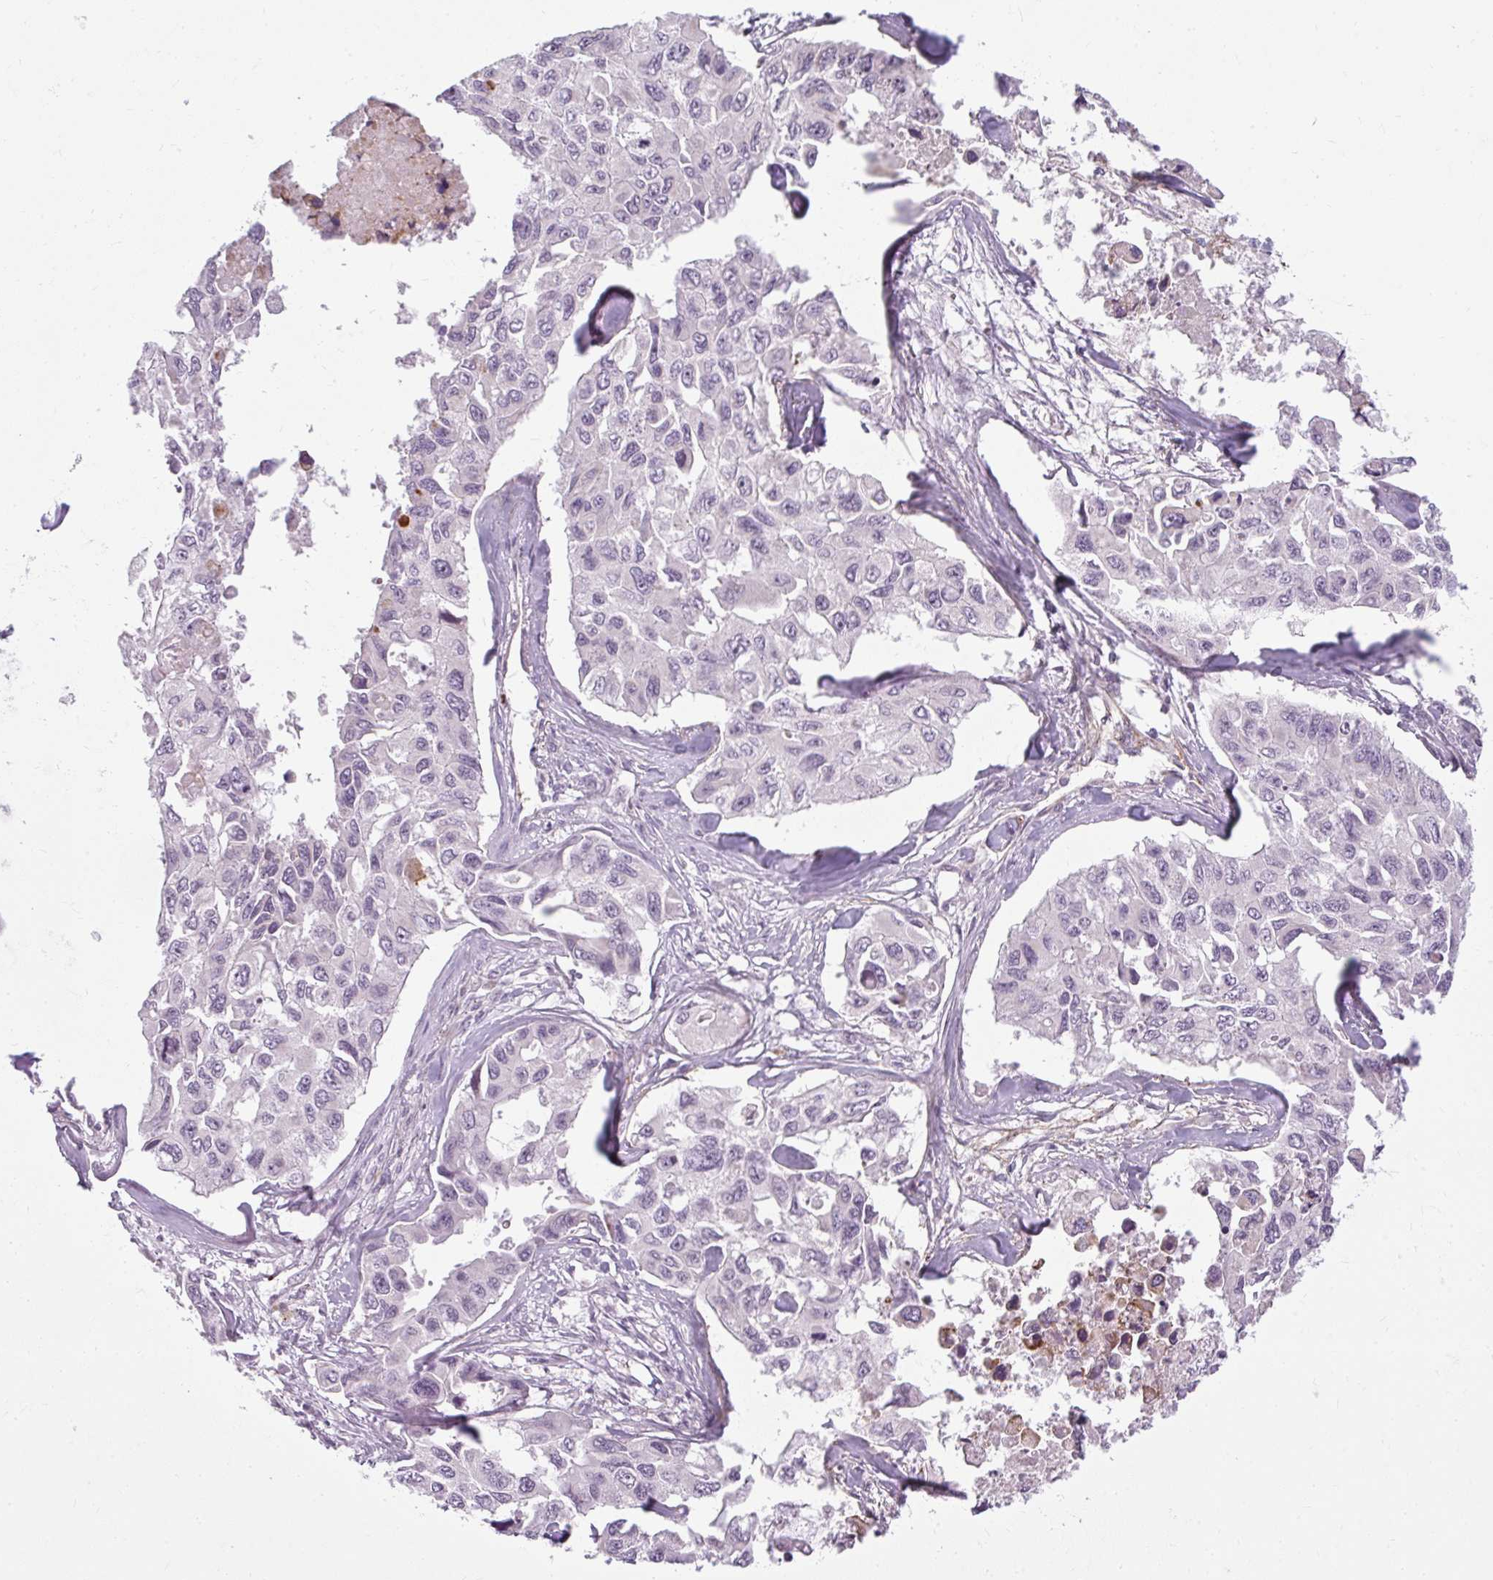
{"staining": {"intensity": "negative", "quantity": "none", "location": "none"}, "tissue": "lung cancer", "cell_type": "Tumor cells", "image_type": "cancer", "snomed": [{"axis": "morphology", "description": "Adenocarcinoma, NOS"}, {"axis": "topography", "description": "Lung"}], "caption": "This photomicrograph is of adenocarcinoma (lung) stained with IHC to label a protein in brown with the nuclei are counter-stained blue. There is no expression in tumor cells.", "gene": "ZFYVE26", "patient": {"sex": "male", "age": 64}}